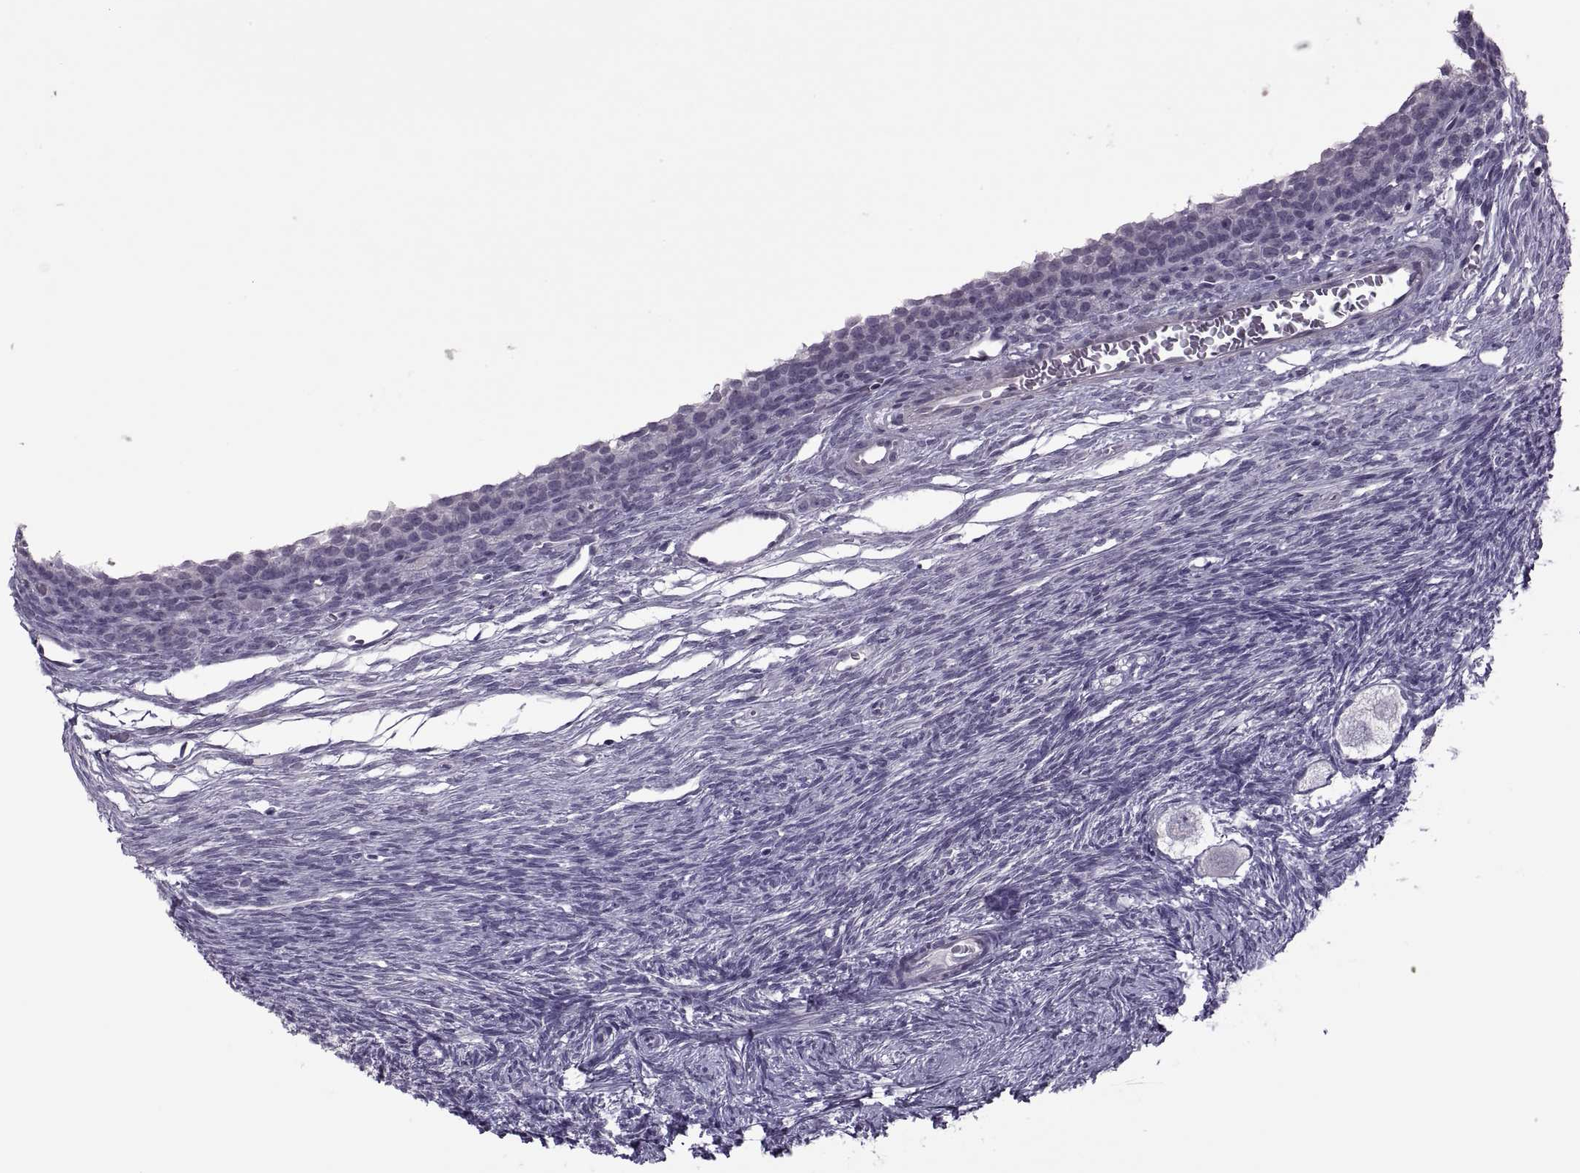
{"staining": {"intensity": "negative", "quantity": "none", "location": "none"}, "tissue": "ovary", "cell_type": "Follicle cells", "image_type": "normal", "snomed": [{"axis": "morphology", "description": "Normal tissue, NOS"}, {"axis": "topography", "description": "Ovary"}], "caption": "Immunohistochemistry (IHC) photomicrograph of benign ovary: ovary stained with DAB exhibits no significant protein staining in follicle cells.", "gene": "ODF3", "patient": {"sex": "female", "age": 27}}